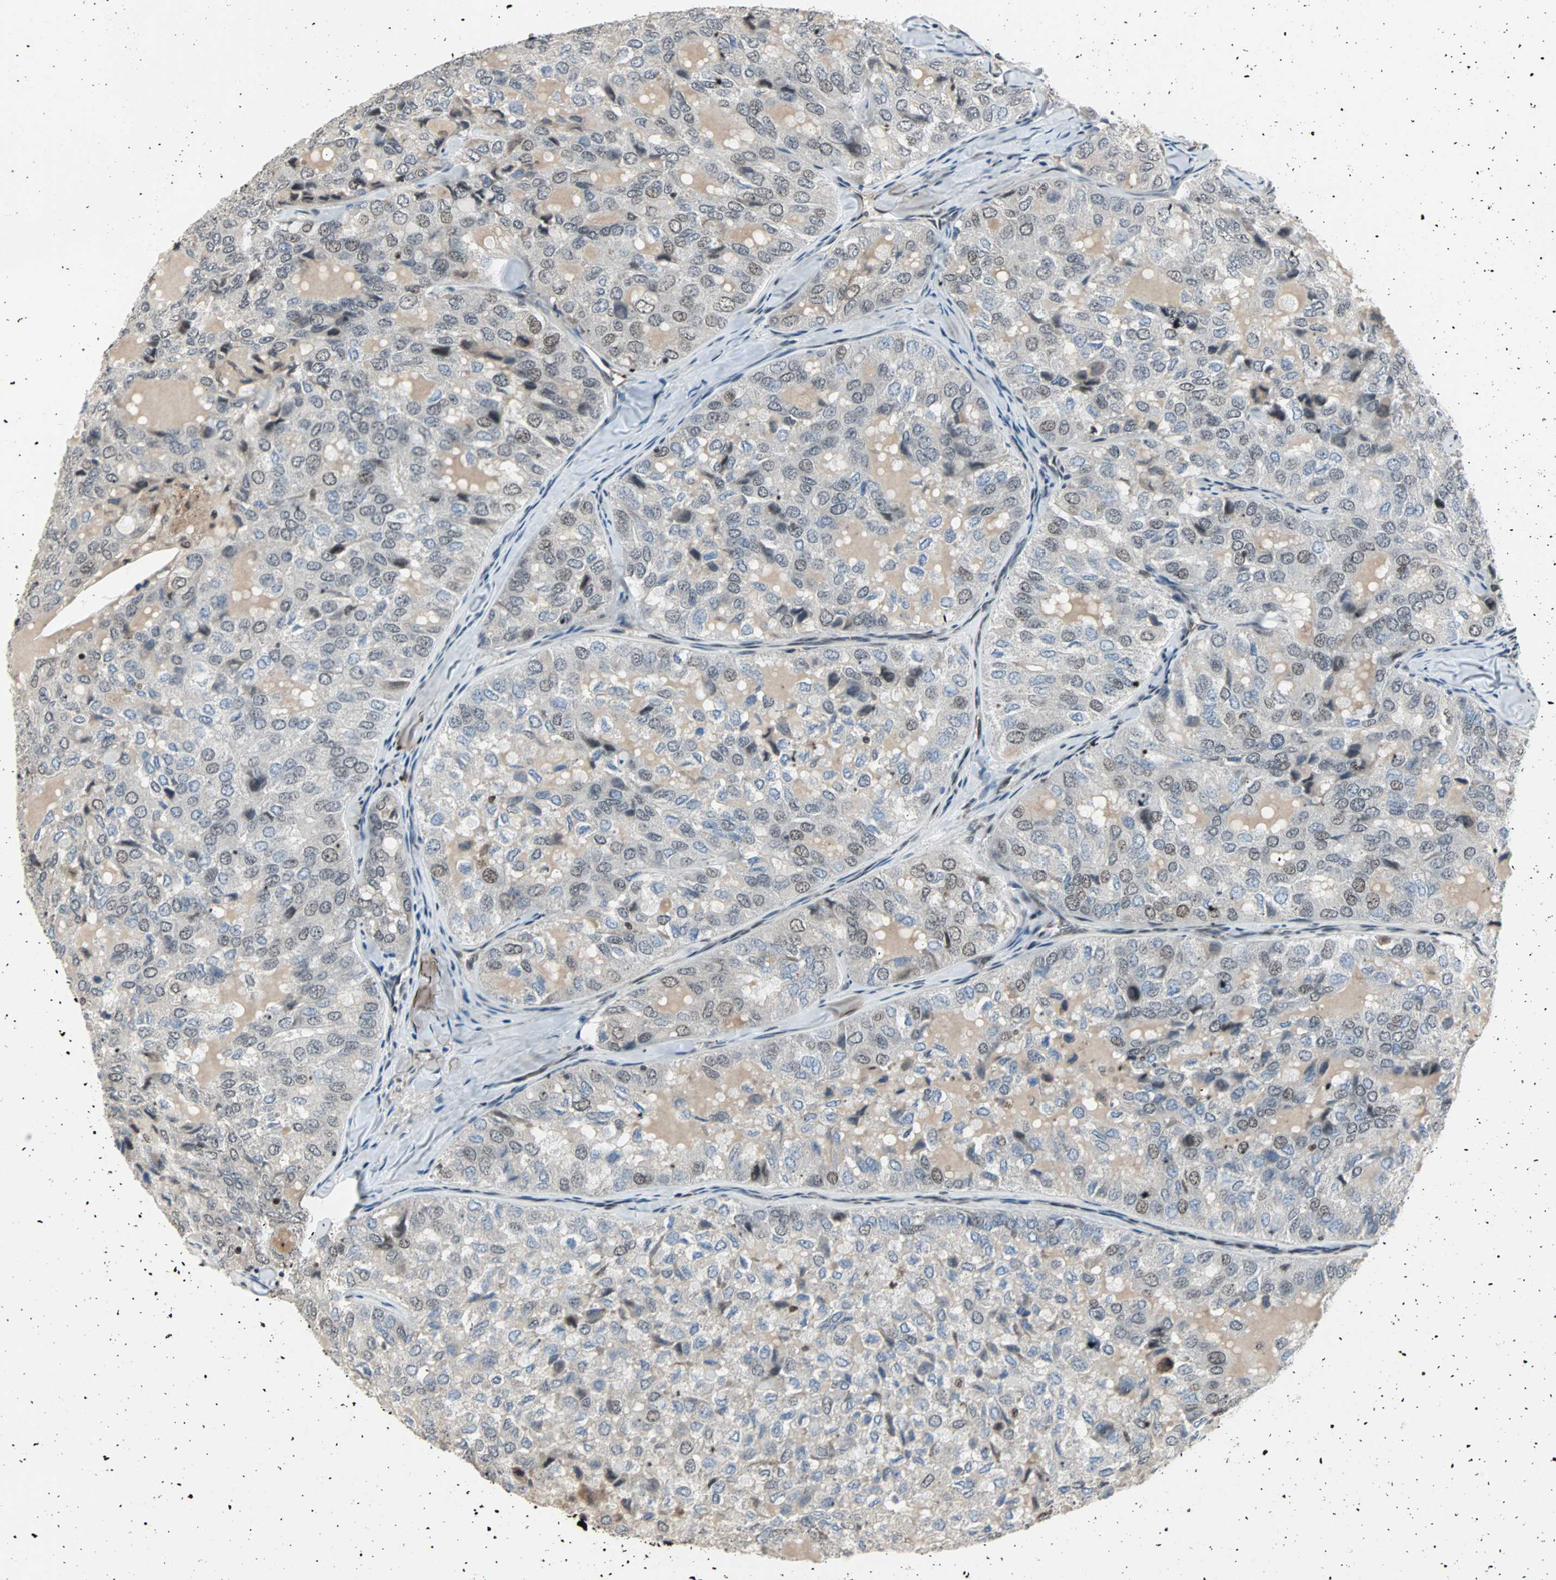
{"staining": {"intensity": "moderate", "quantity": "<25%", "location": "nuclear"}, "tissue": "thyroid cancer", "cell_type": "Tumor cells", "image_type": "cancer", "snomed": [{"axis": "morphology", "description": "Follicular adenoma carcinoma, NOS"}, {"axis": "topography", "description": "Thyroid gland"}], "caption": "A histopathology image of human thyroid cancer stained for a protein reveals moderate nuclear brown staining in tumor cells.", "gene": "TERF2IP", "patient": {"sex": "male", "age": 75}}